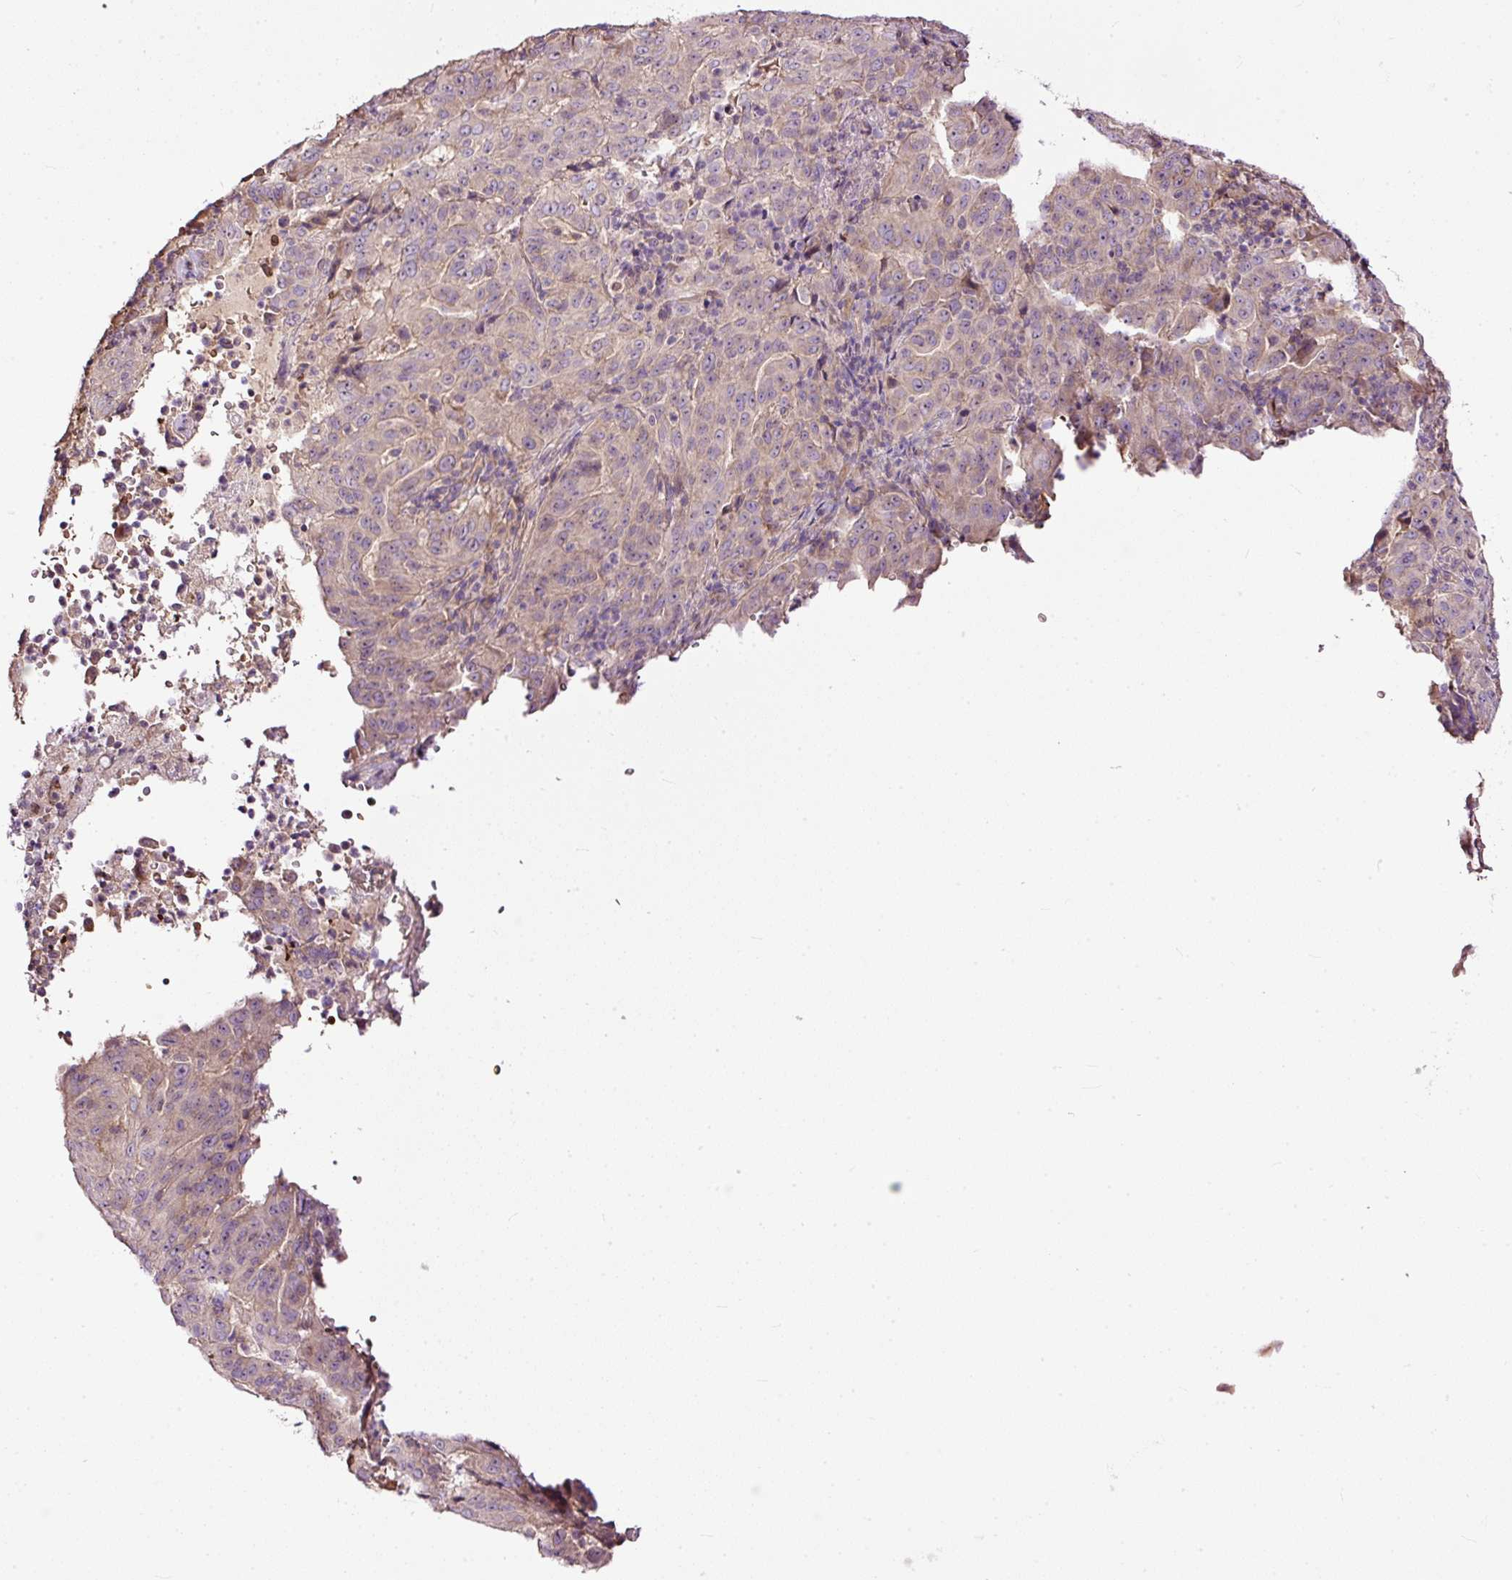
{"staining": {"intensity": "weak", "quantity": "25%-75%", "location": "cytoplasmic/membranous"}, "tissue": "pancreatic cancer", "cell_type": "Tumor cells", "image_type": "cancer", "snomed": [{"axis": "morphology", "description": "Adenocarcinoma, NOS"}, {"axis": "topography", "description": "Pancreas"}], "caption": "The immunohistochemical stain shows weak cytoplasmic/membranous staining in tumor cells of pancreatic adenocarcinoma tissue. (DAB IHC with brightfield microscopy, high magnification).", "gene": "USHBP1", "patient": {"sex": "male", "age": 63}}